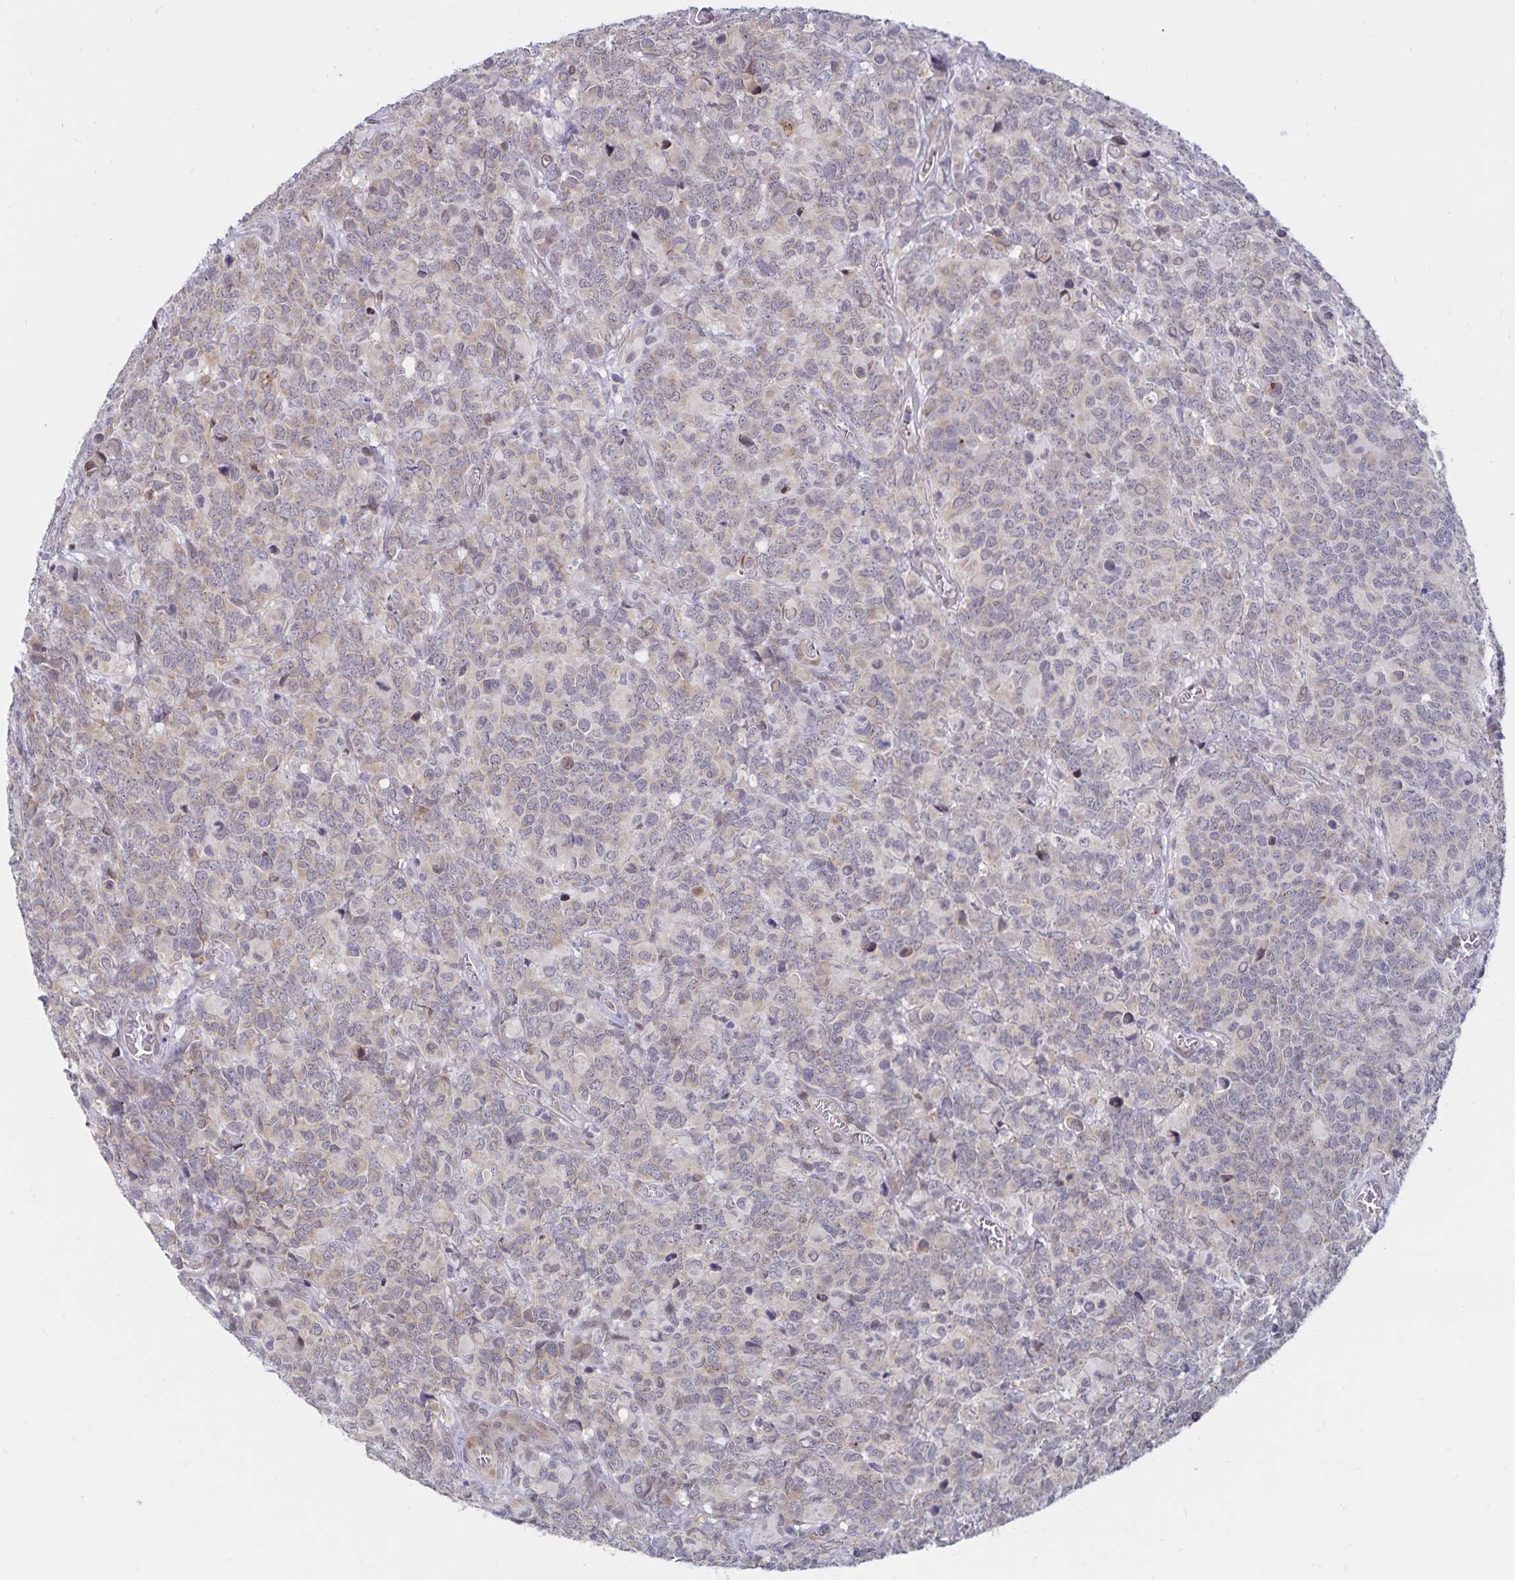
{"staining": {"intensity": "weak", "quantity": "<25%", "location": "cytoplasmic/membranous"}, "tissue": "glioma", "cell_type": "Tumor cells", "image_type": "cancer", "snomed": [{"axis": "morphology", "description": "Glioma, malignant, High grade"}, {"axis": "topography", "description": "Brain"}], "caption": "Image shows no significant protein staining in tumor cells of malignant glioma (high-grade). (Stains: DAB (3,3'-diaminobenzidine) immunohistochemistry (IHC) with hematoxylin counter stain, Microscopy: brightfield microscopy at high magnification).", "gene": "ATP2A2", "patient": {"sex": "male", "age": 39}}